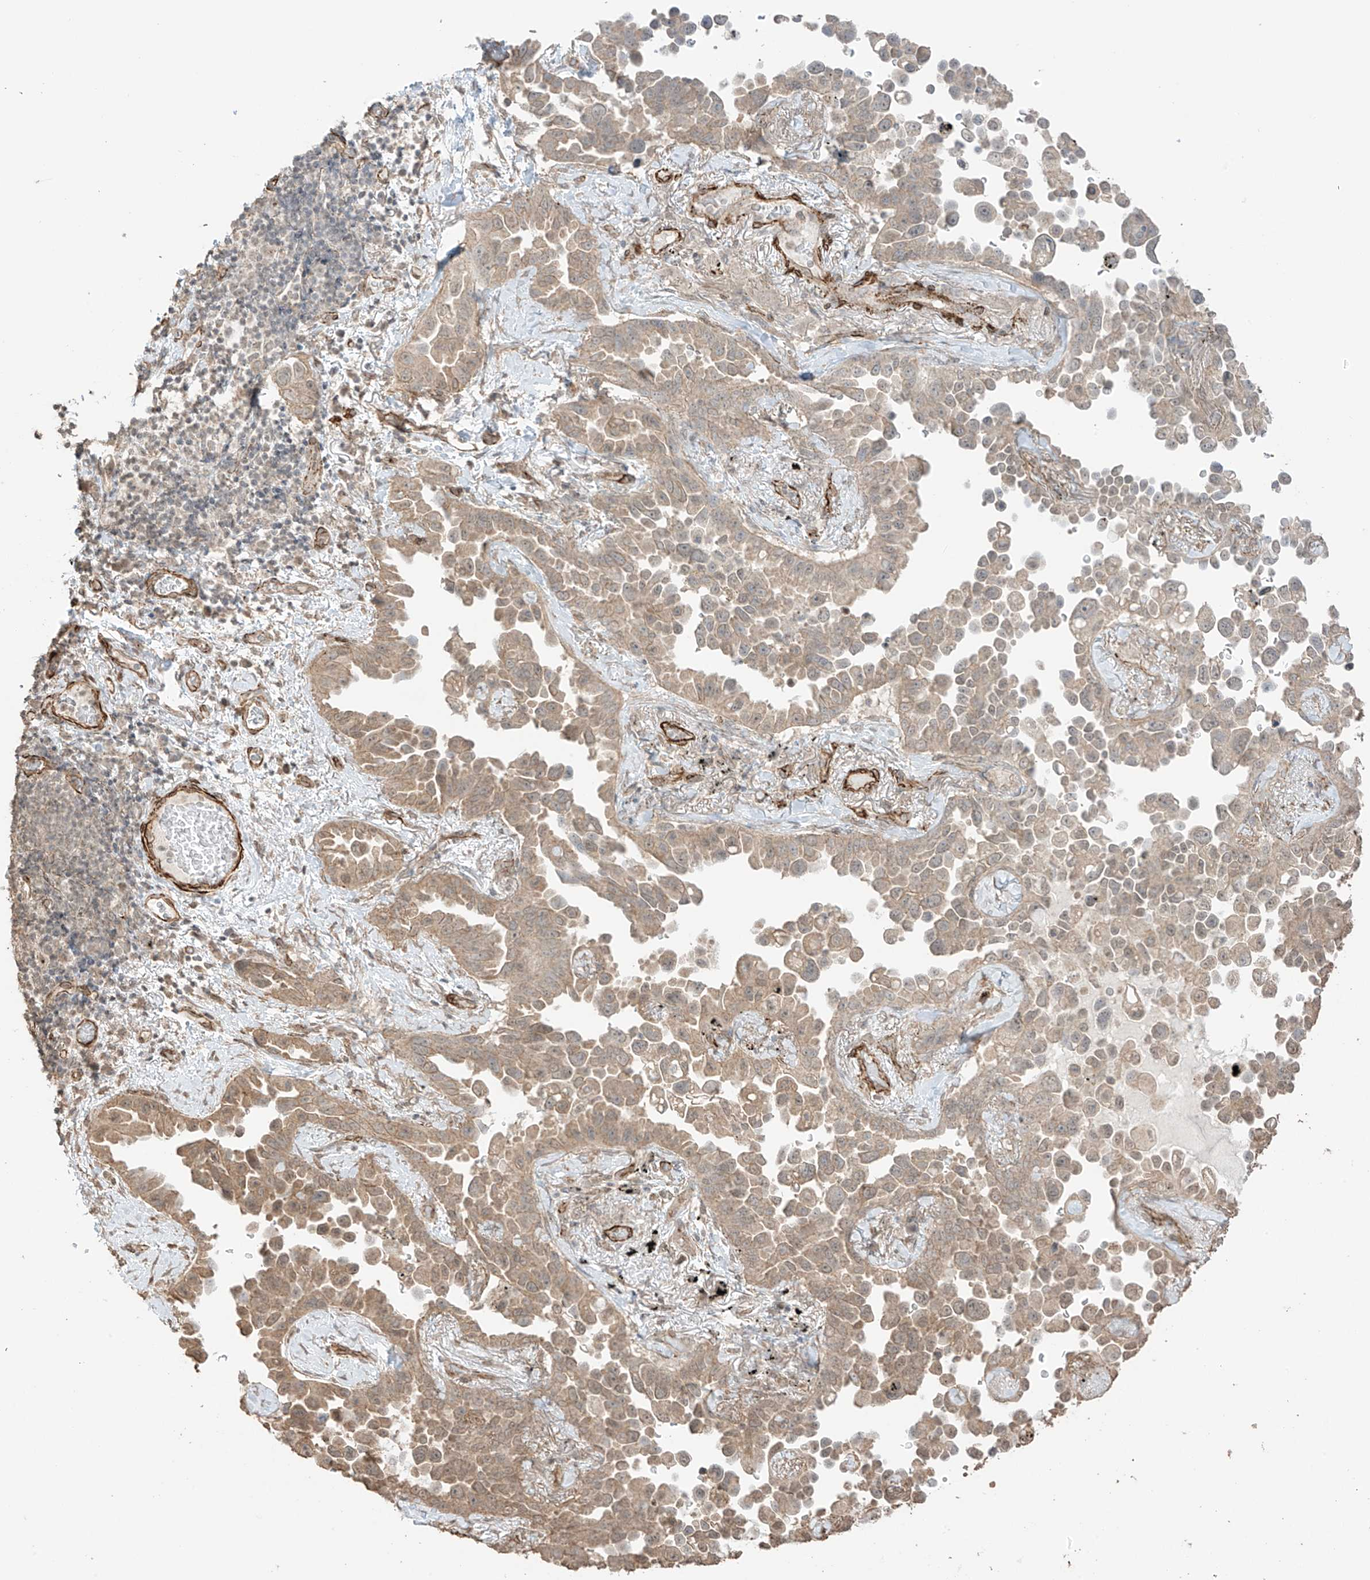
{"staining": {"intensity": "moderate", "quantity": ">75%", "location": "cytoplasmic/membranous,nuclear"}, "tissue": "lung cancer", "cell_type": "Tumor cells", "image_type": "cancer", "snomed": [{"axis": "morphology", "description": "Adenocarcinoma, NOS"}, {"axis": "topography", "description": "Lung"}], "caption": "Lung cancer stained for a protein (brown) demonstrates moderate cytoplasmic/membranous and nuclear positive positivity in about >75% of tumor cells.", "gene": "TTLL5", "patient": {"sex": "female", "age": 67}}